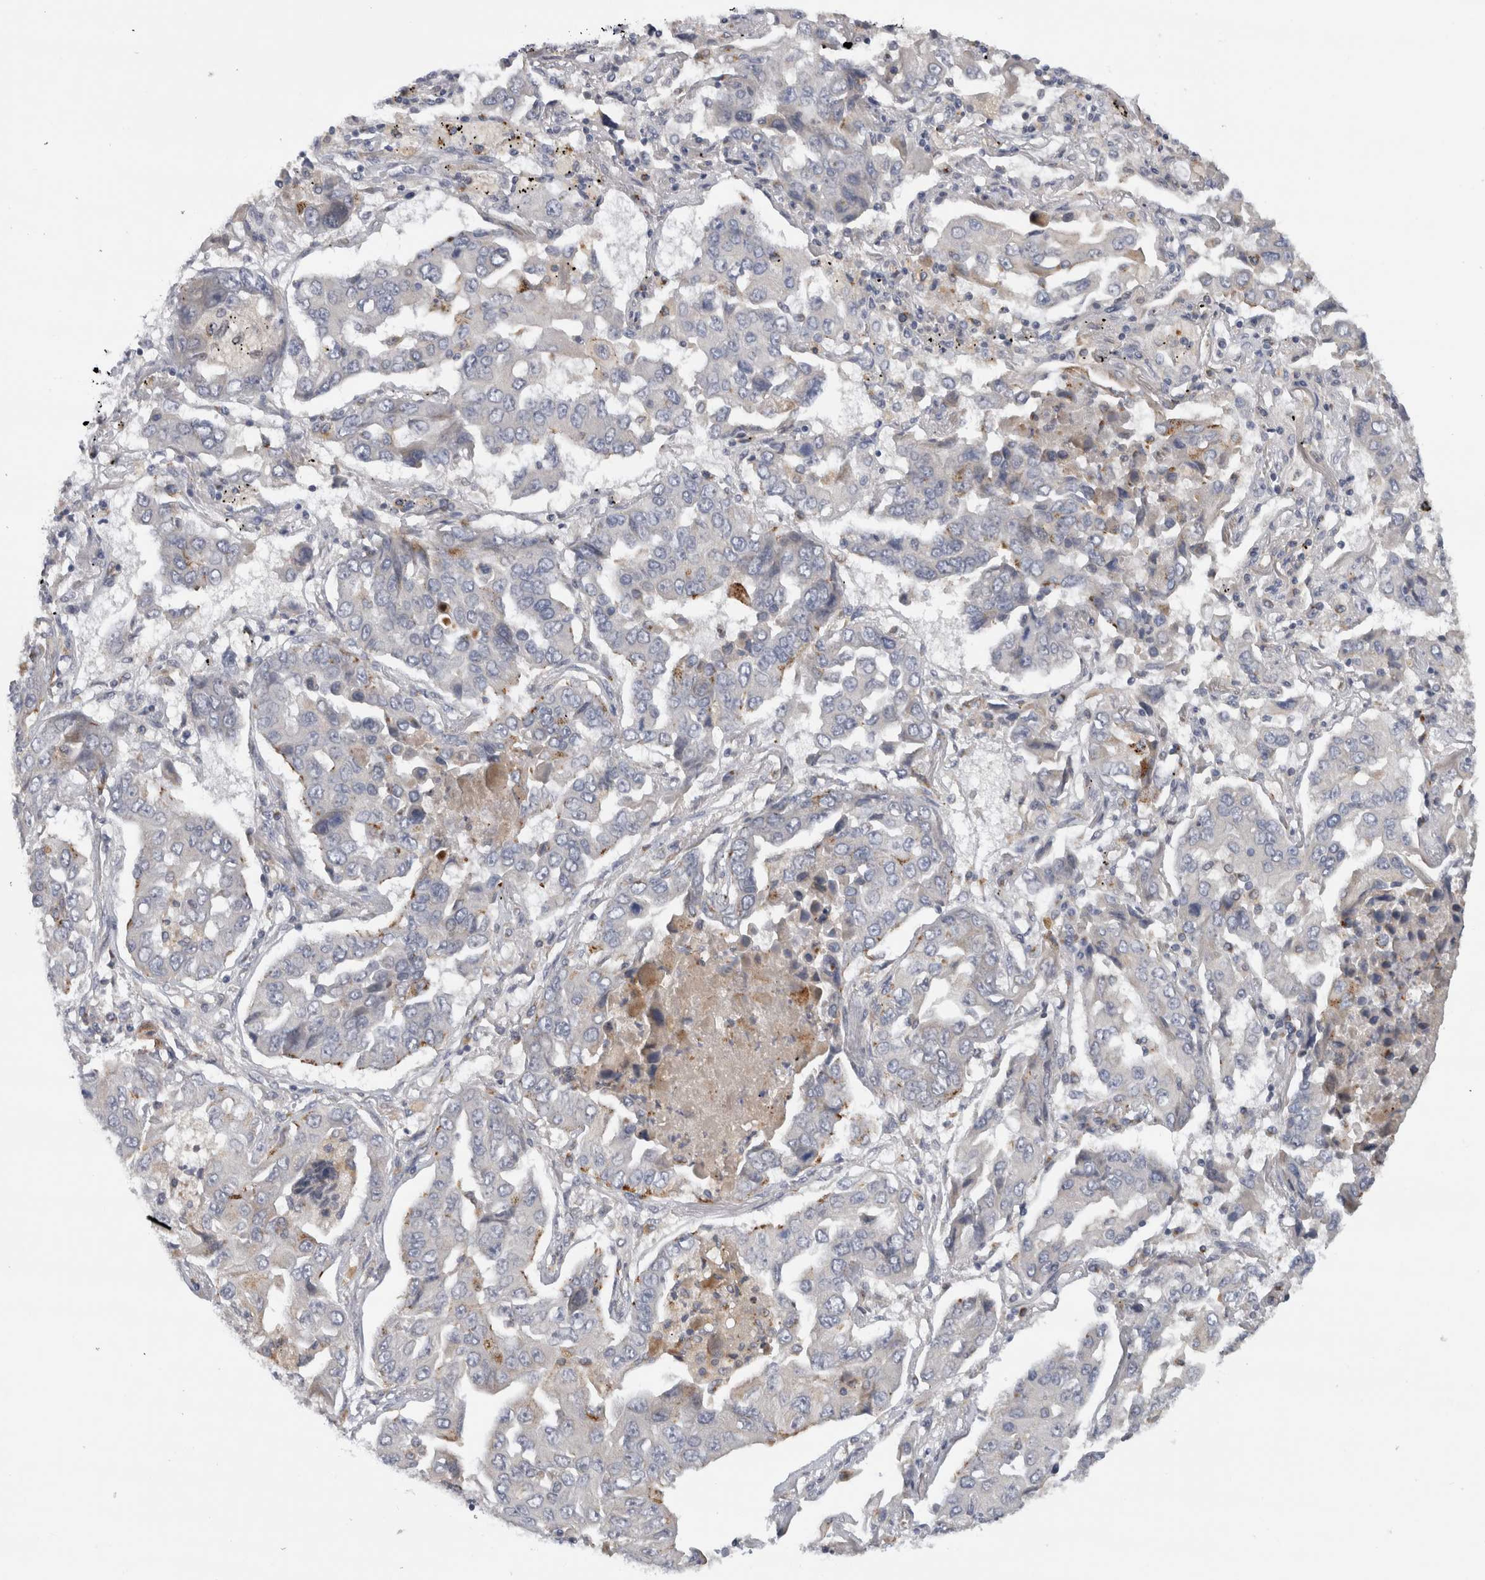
{"staining": {"intensity": "moderate", "quantity": "<25%", "location": "cytoplasmic/membranous"}, "tissue": "lung cancer", "cell_type": "Tumor cells", "image_type": "cancer", "snomed": [{"axis": "morphology", "description": "Adenocarcinoma, NOS"}, {"axis": "topography", "description": "Lung"}], "caption": "Moderate cytoplasmic/membranous staining for a protein is present in approximately <25% of tumor cells of lung cancer (adenocarcinoma) using immunohistochemistry (IHC).", "gene": "MGAT1", "patient": {"sex": "female", "age": 65}}